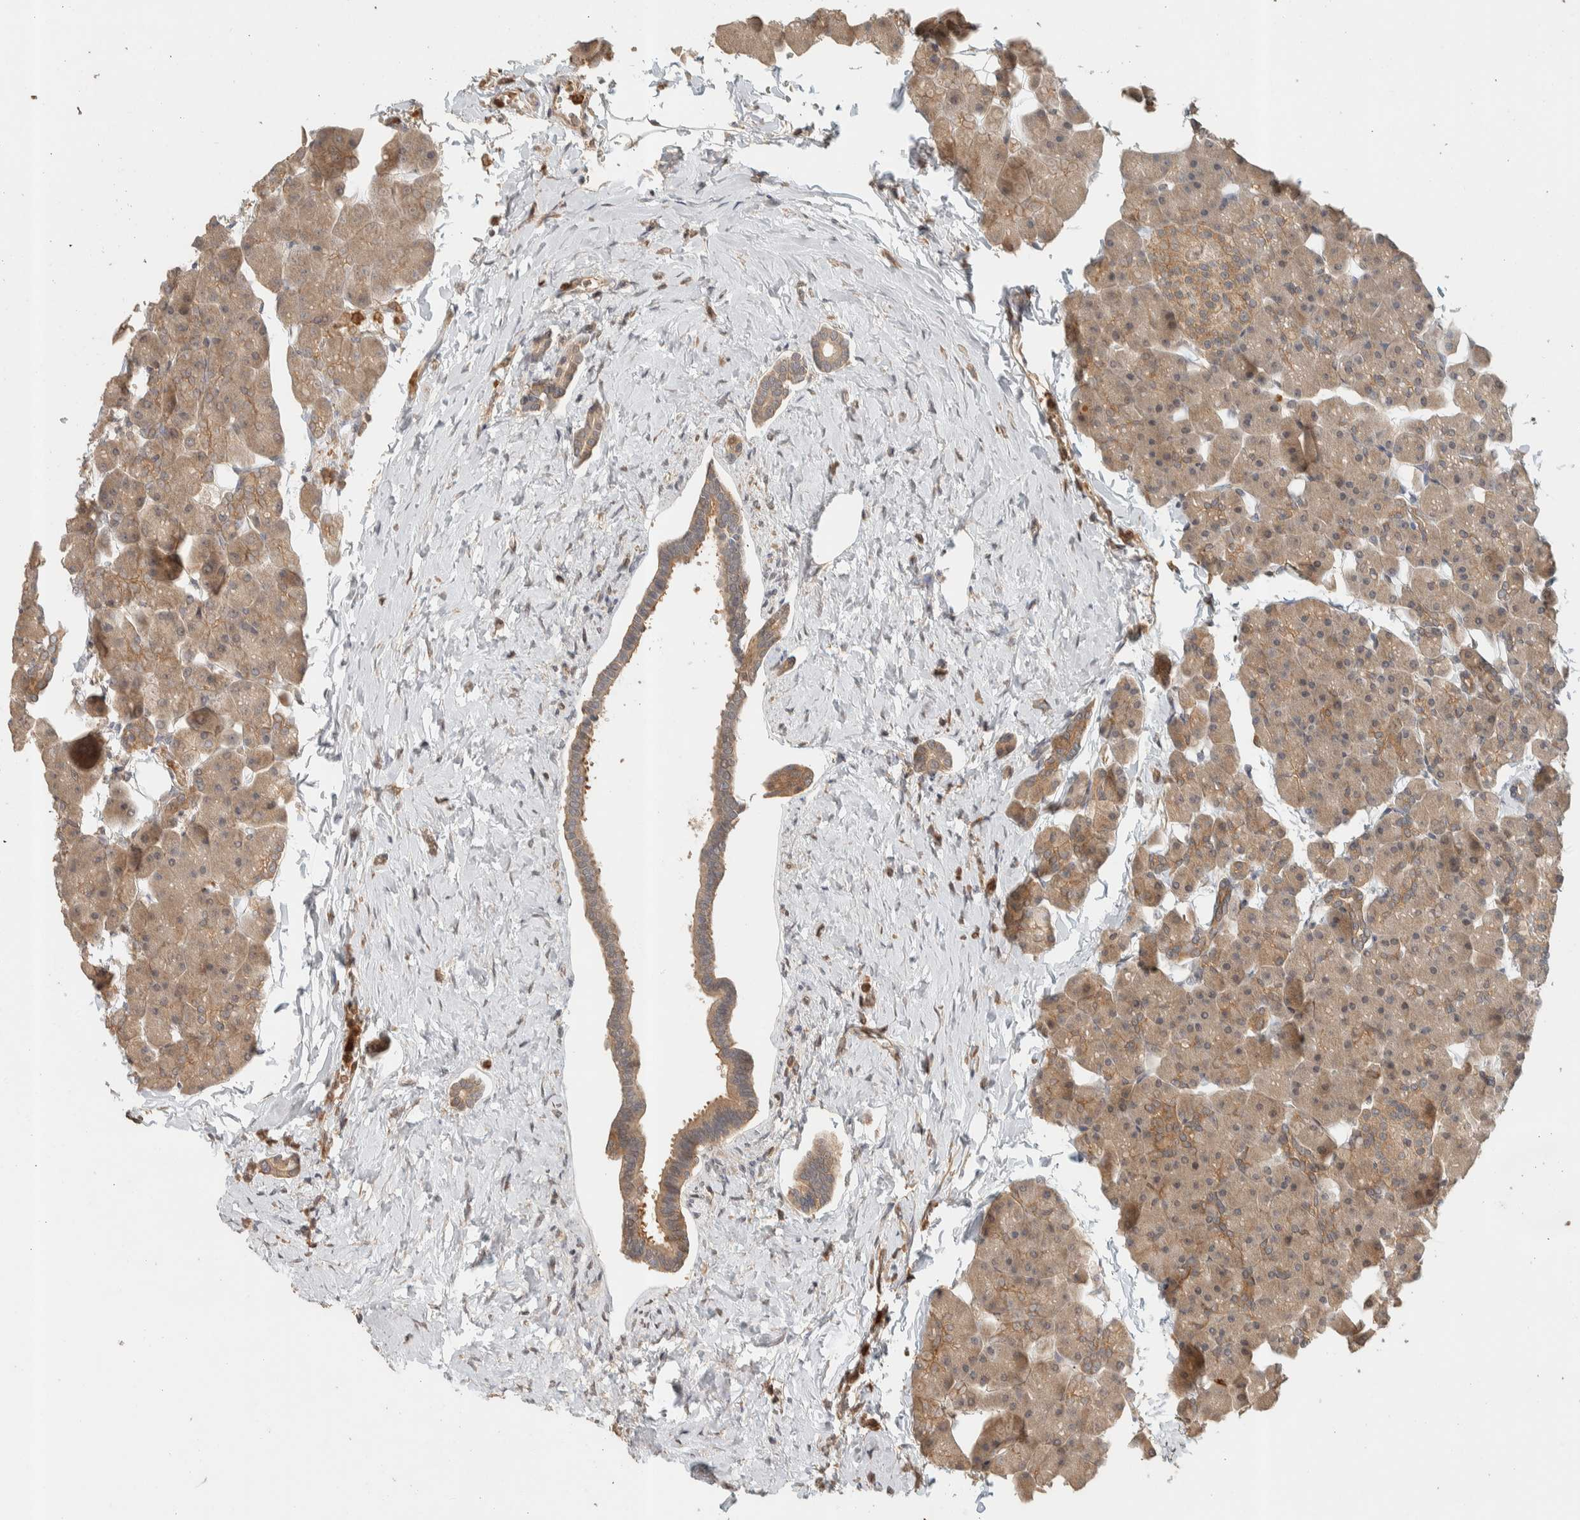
{"staining": {"intensity": "moderate", "quantity": ">75%", "location": "cytoplasmic/membranous"}, "tissue": "pancreas", "cell_type": "Exocrine glandular cells", "image_type": "normal", "snomed": [{"axis": "morphology", "description": "Normal tissue, NOS"}, {"axis": "topography", "description": "Pancreas"}], "caption": "High-magnification brightfield microscopy of benign pancreas stained with DAB (brown) and counterstained with hematoxylin (blue). exocrine glandular cells exhibit moderate cytoplasmic/membranous staining is seen in approximately>75% of cells.", "gene": "ADSS2", "patient": {"sex": "male", "age": 35}}